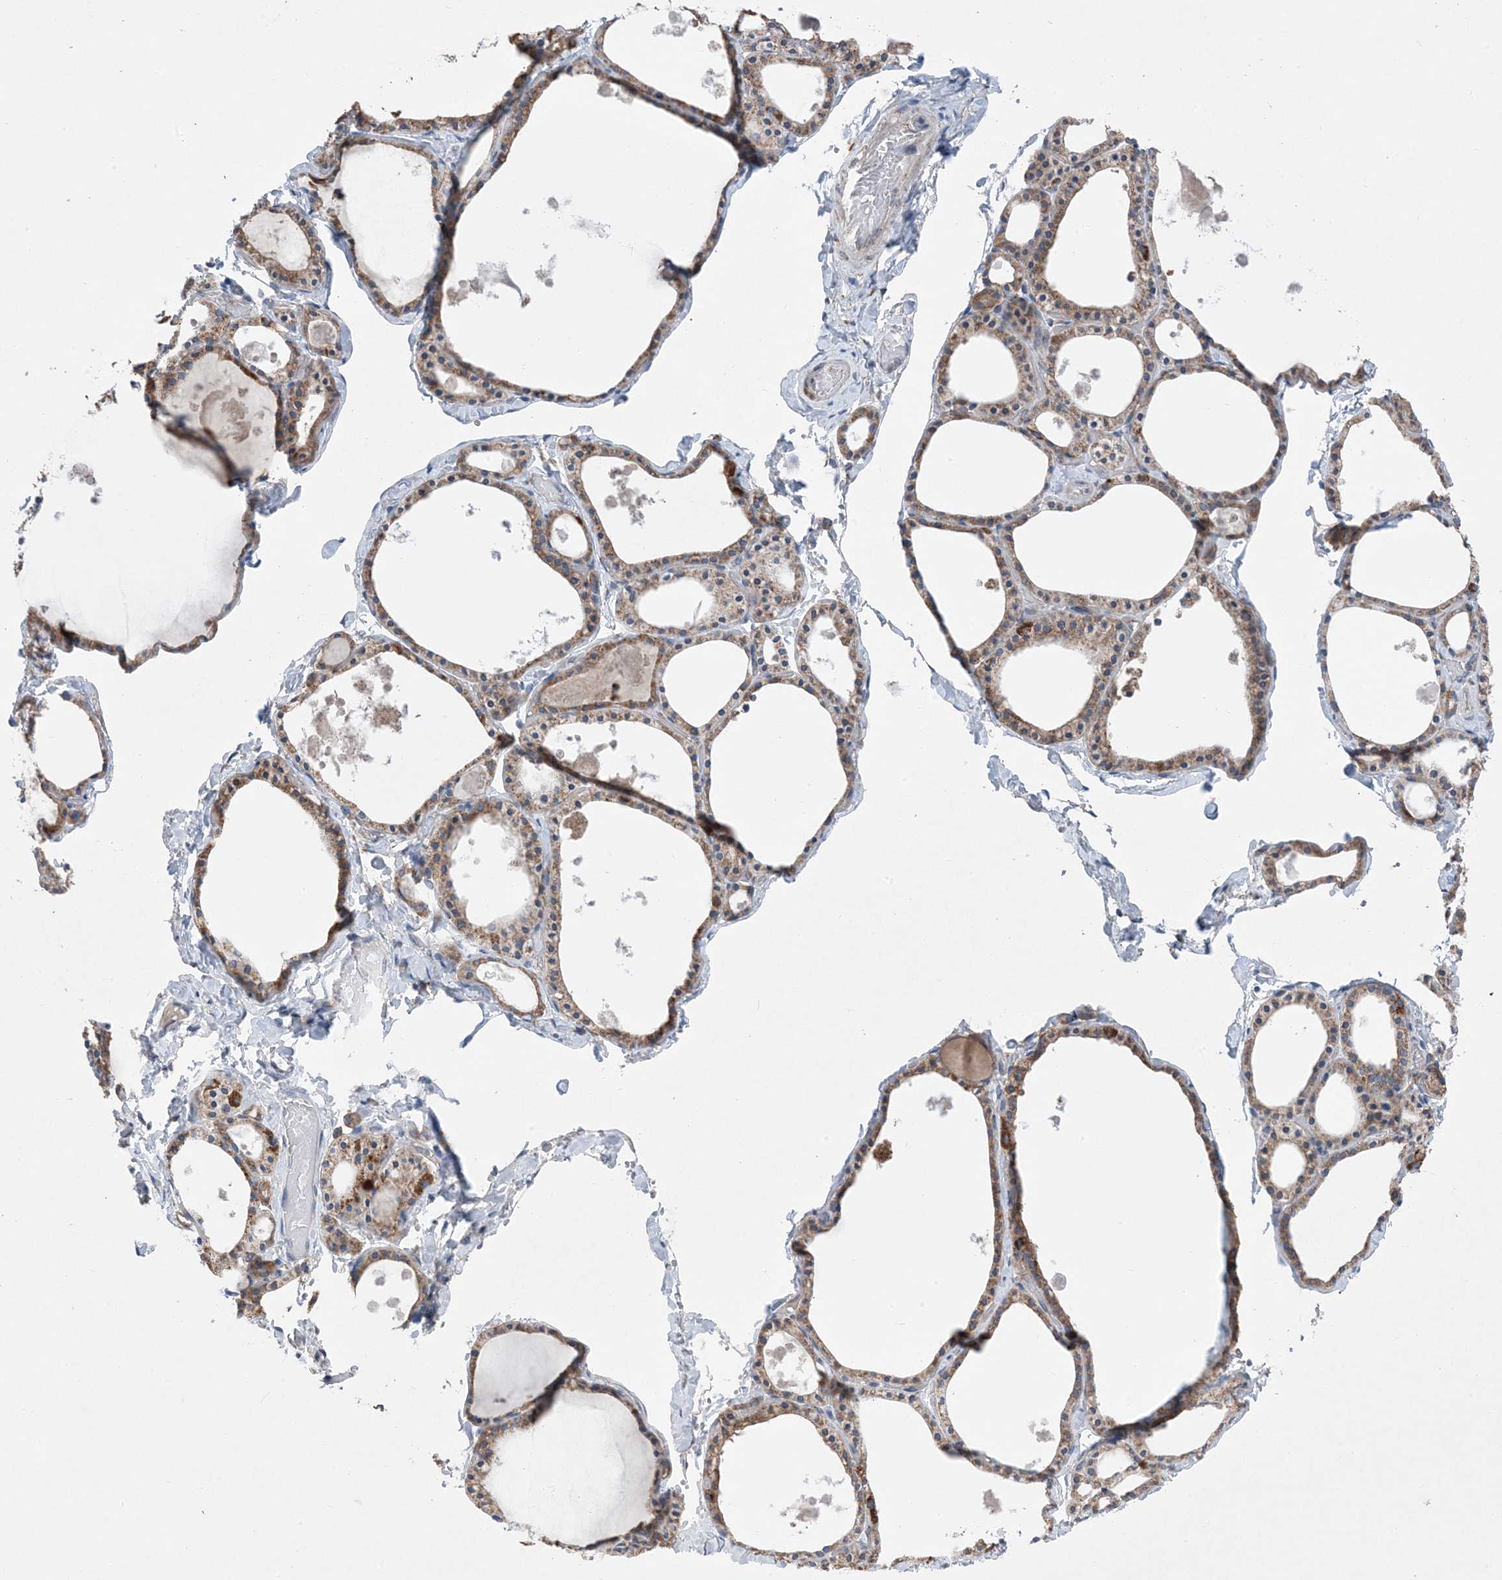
{"staining": {"intensity": "moderate", "quantity": ">75%", "location": "cytoplasmic/membranous"}, "tissue": "thyroid gland", "cell_type": "Glandular cells", "image_type": "normal", "snomed": [{"axis": "morphology", "description": "Normal tissue, NOS"}, {"axis": "topography", "description": "Thyroid gland"}], "caption": "Glandular cells exhibit moderate cytoplasmic/membranous positivity in approximately >75% of cells in unremarkable thyroid gland. Using DAB (brown) and hematoxylin (blue) stains, captured at high magnification using brightfield microscopy.", "gene": "DHX30", "patient": {"sex": "male", "age": 56}}